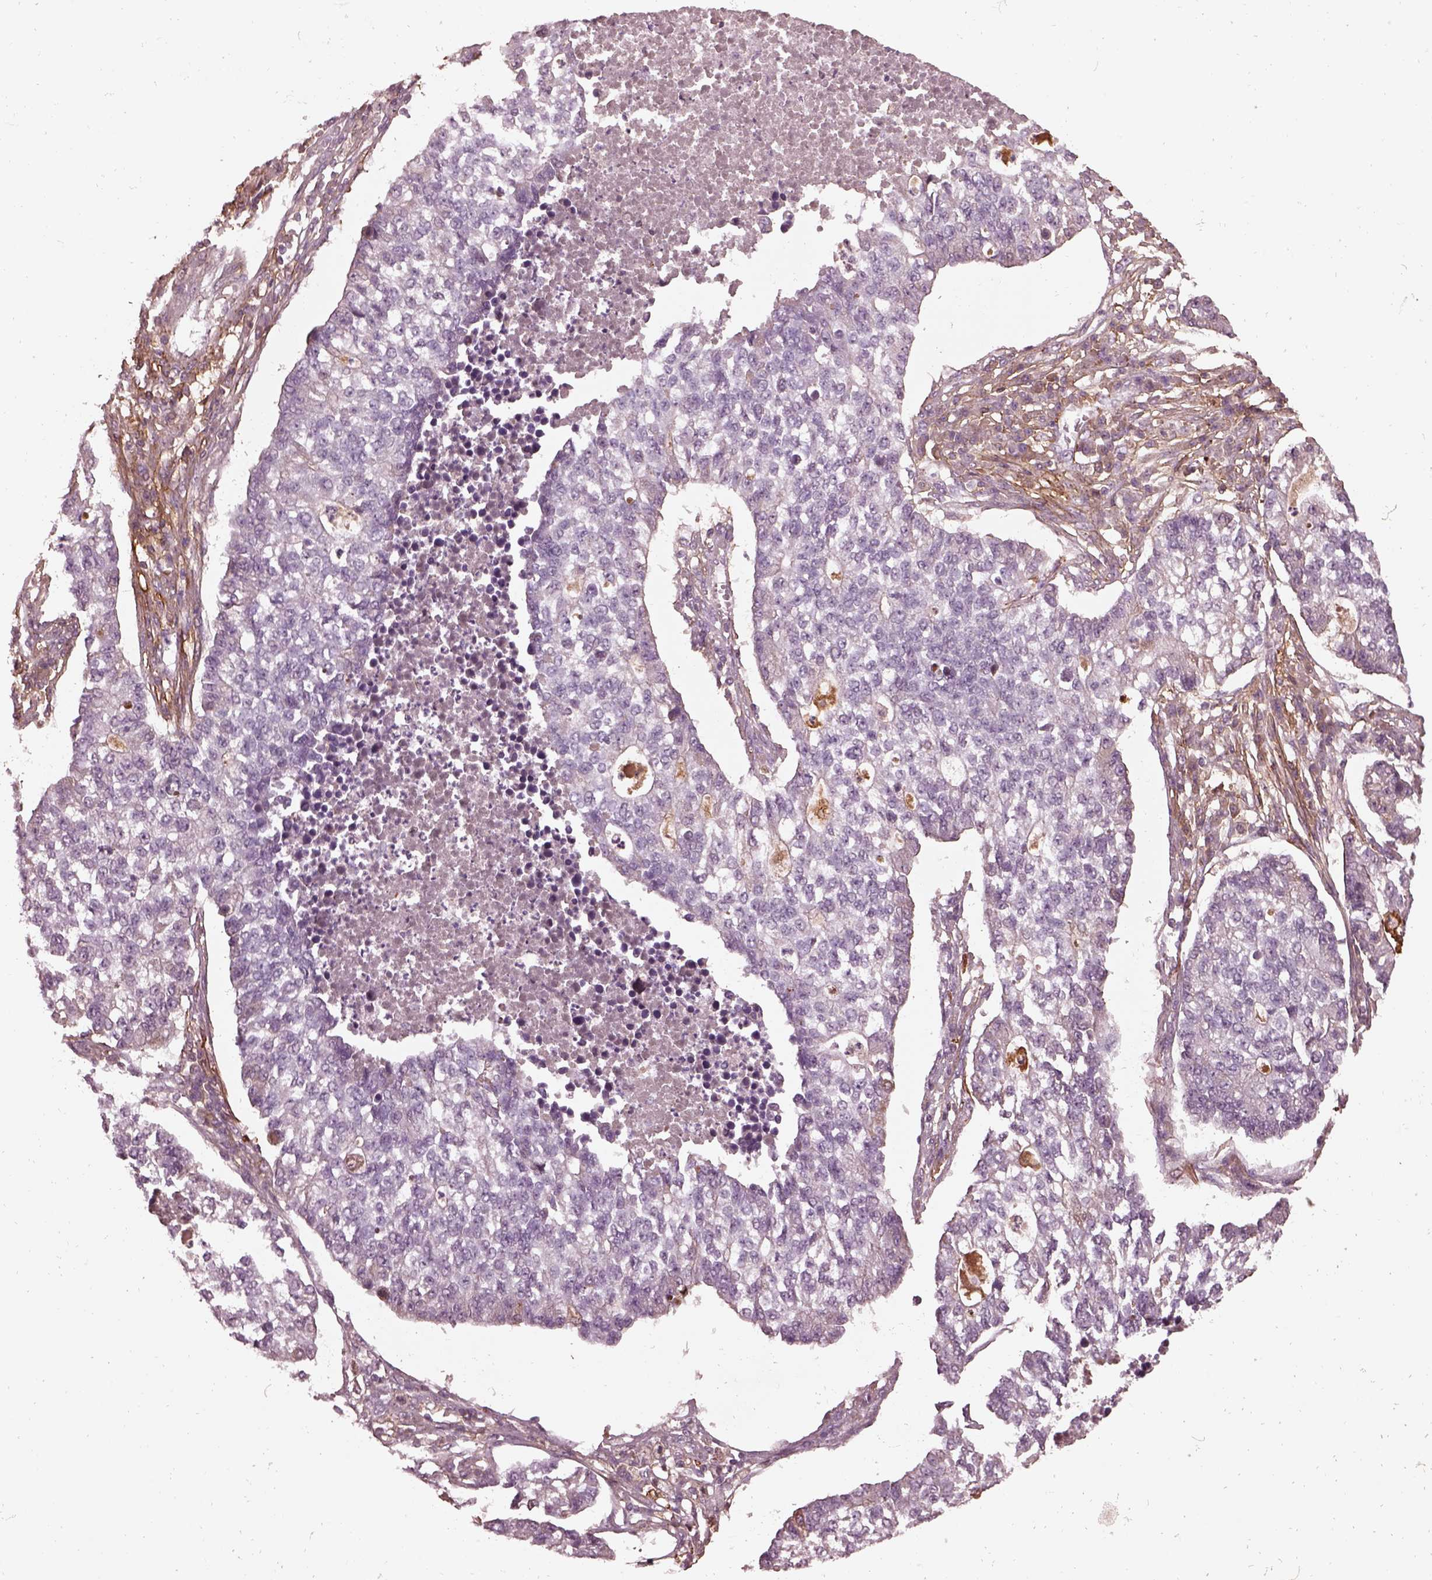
{"staining": {"intensity": "negative", "quantity": "none", "location": "none"}, "tissue": "lung cancer", "cell_type": "Tumor cells", "image_type": "cancer", "snomed": [{"axis": "morphology", "description": "Adenocarcinoma, NOS"}, {"axis": "topography", "description": "Lung"}], "caption": "The IHC image has no significant positivity in tumor cells of lung cancer (adenocarcinoma) tissue.", "gene": "EFEMP1", "patient": {"sex": "male", "age": 57}}